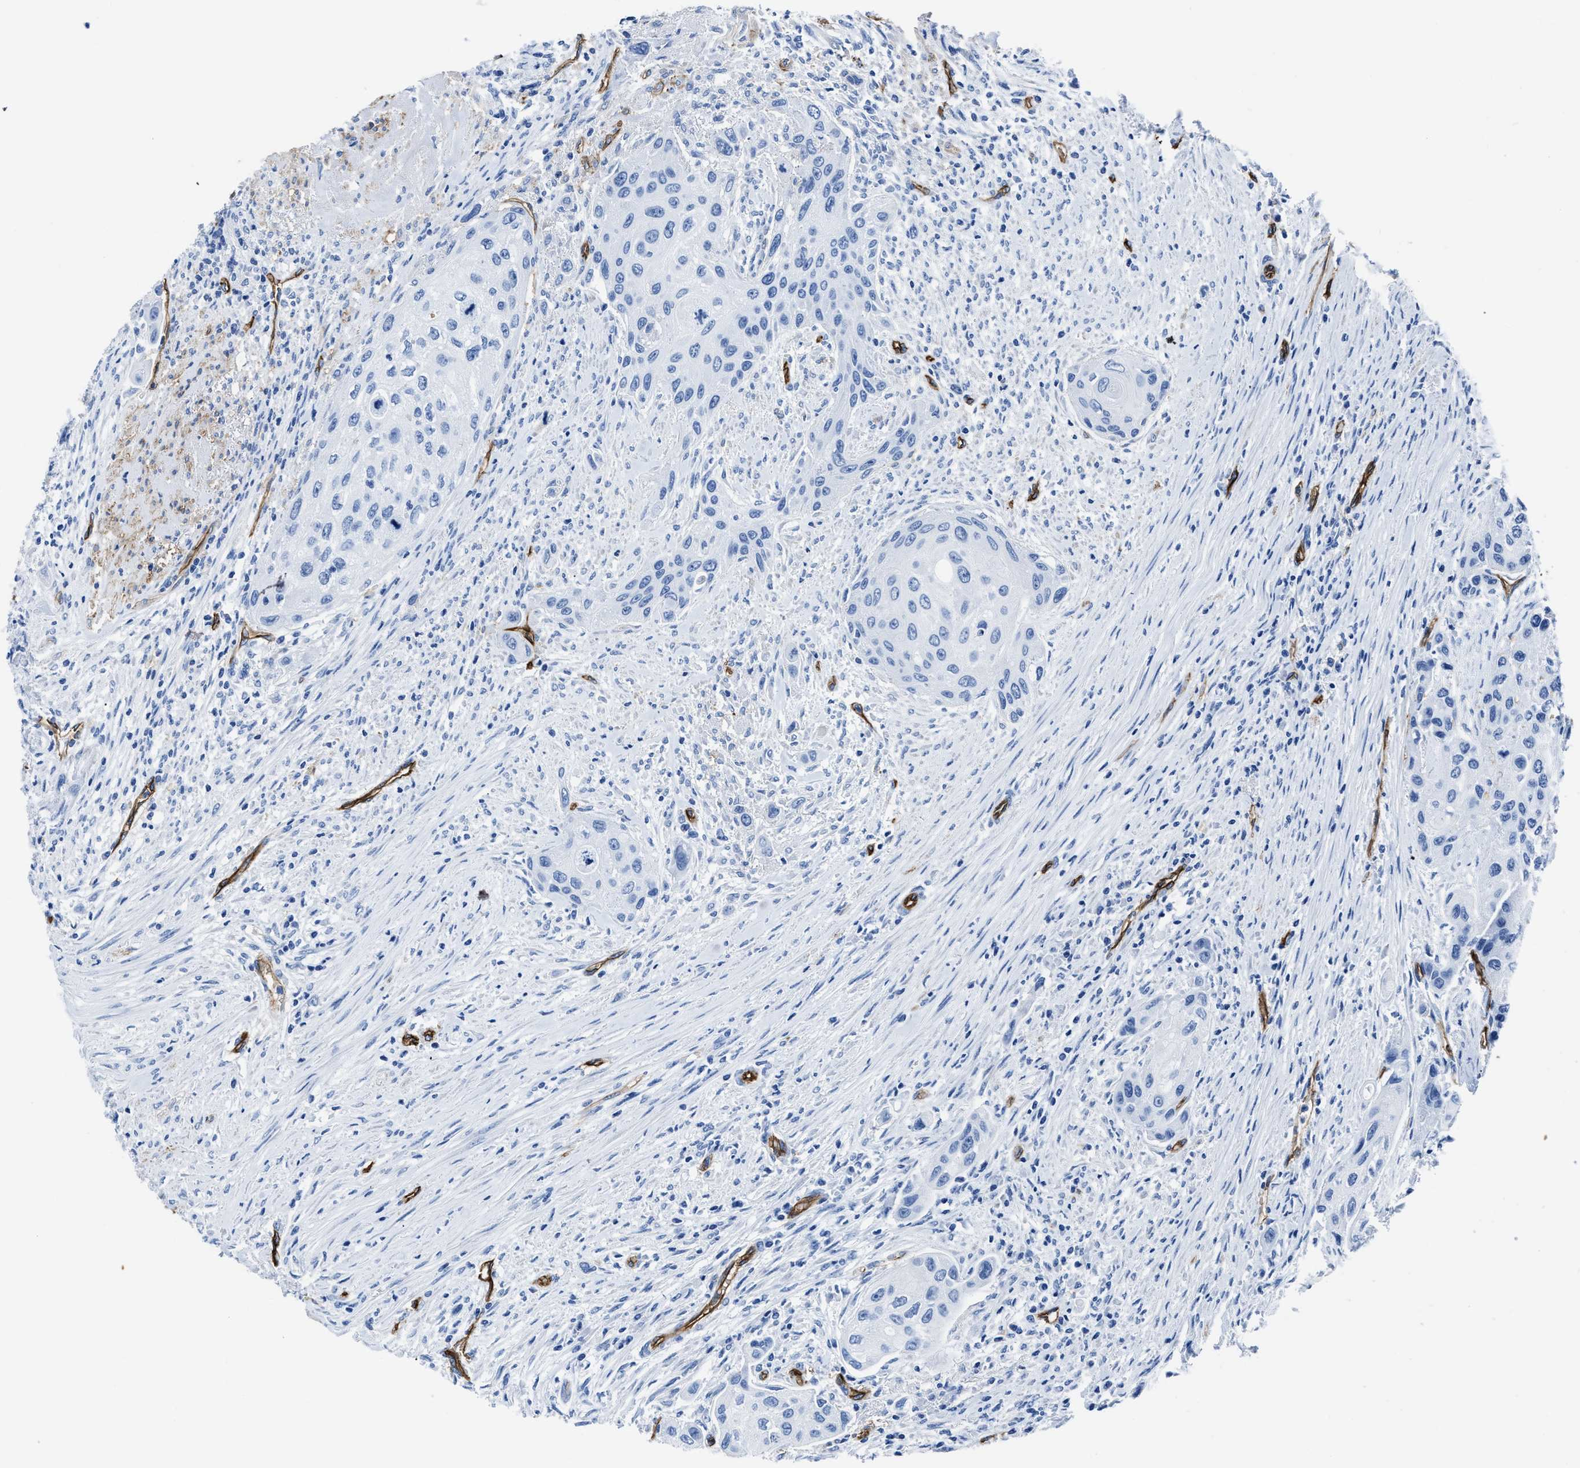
{"staining": {"intensity": "negative", "quantity": "none", "location": "none"}, "tissue": "urothelial cancer", "cell_type": "Tumor cells", "image_type": "cancer", "snomed": [{"axis": "morphology", "description": "Urothelial carcinoma, High grade"}, {"axis": "topography", "description": "Urinary bladder"}], "caption": "Immunohistochemistry (IHC) of human urothelial carcinoma (high-grade) demonstrates no staining in tumor cells.", "gene": "AQP1", "patient": {"sex": "female", "age": 56}}